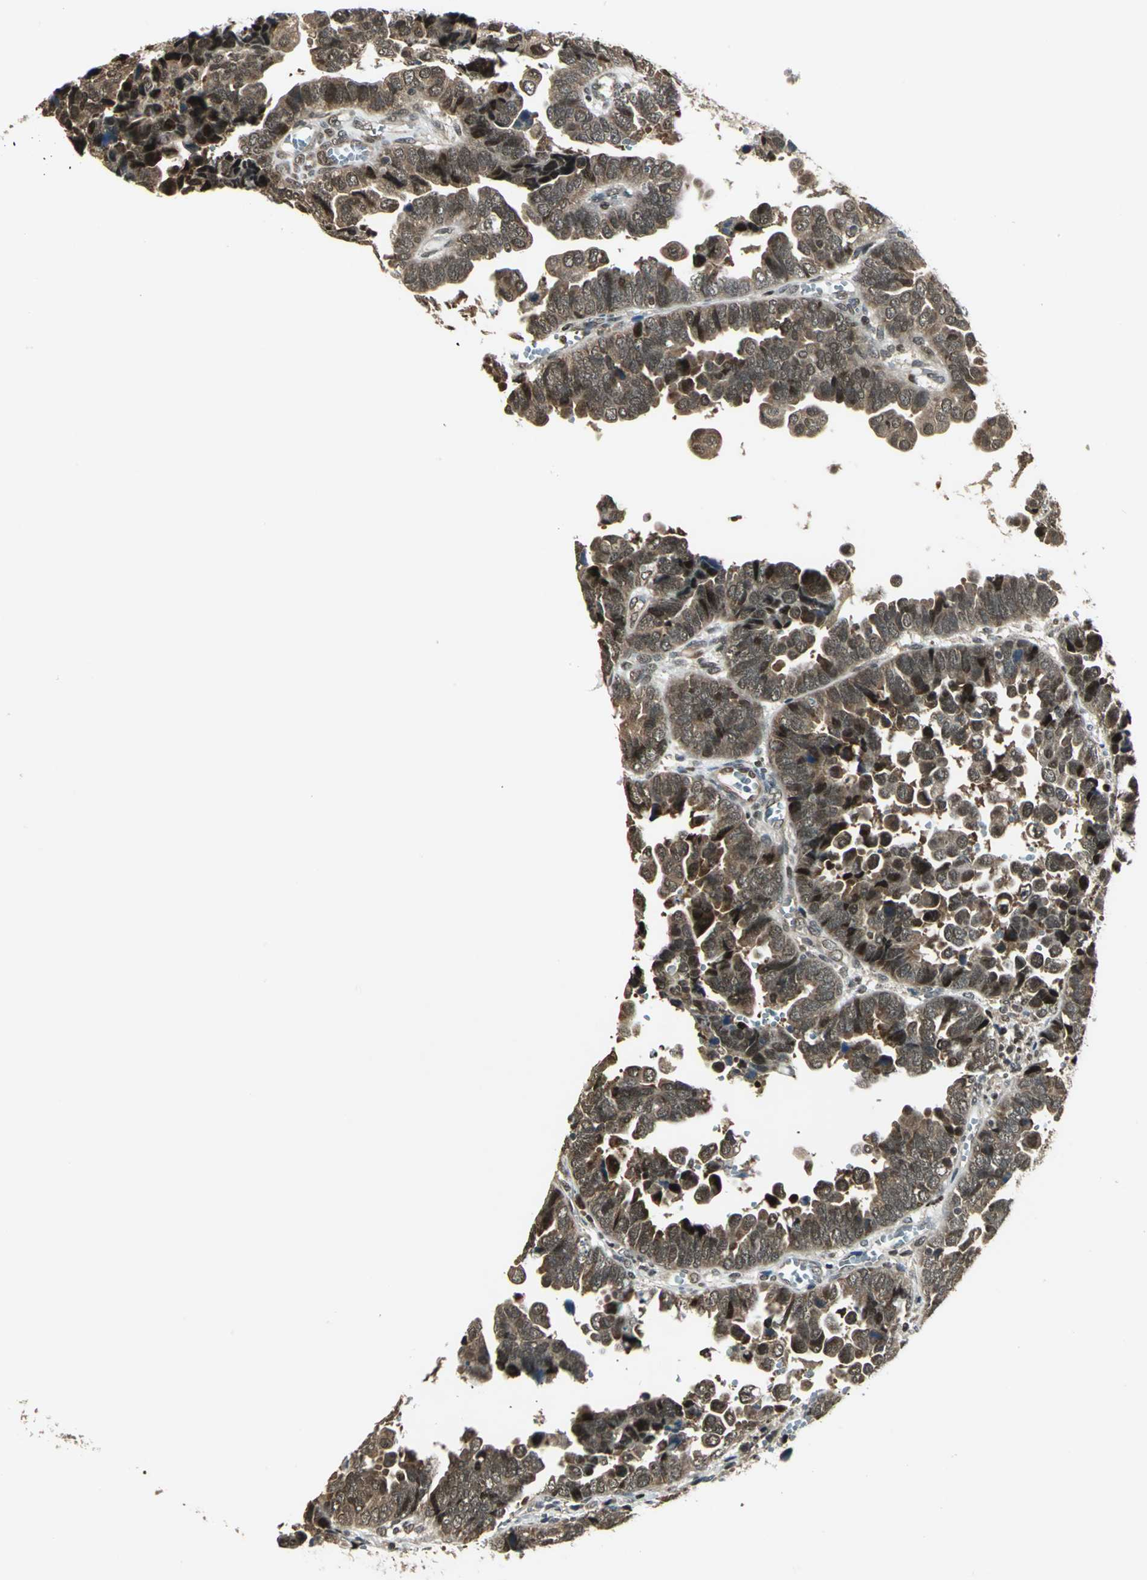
{"staining": {"intensity": "strong", "quantity": ">75%", "location": "cytoplasmic/membranous,nuclear"}, "tissue": "endometrial cancer", "cell_type": "Tumor cells", "image_type": "cancer", "snomed": [{"axis": "morphology", "description": "Adenocarcinoma, NOS"}, {"axis": "topography", "description": "Endometrium"}], "caption": "Tumor cells exhibit strong cytoplasmic/membranous and nuclear expression in approximately >75% of cells in endometrial adenocarcinoma.", "gene": "PSMC3", "patient": {"sex": "female", "age": 75}}